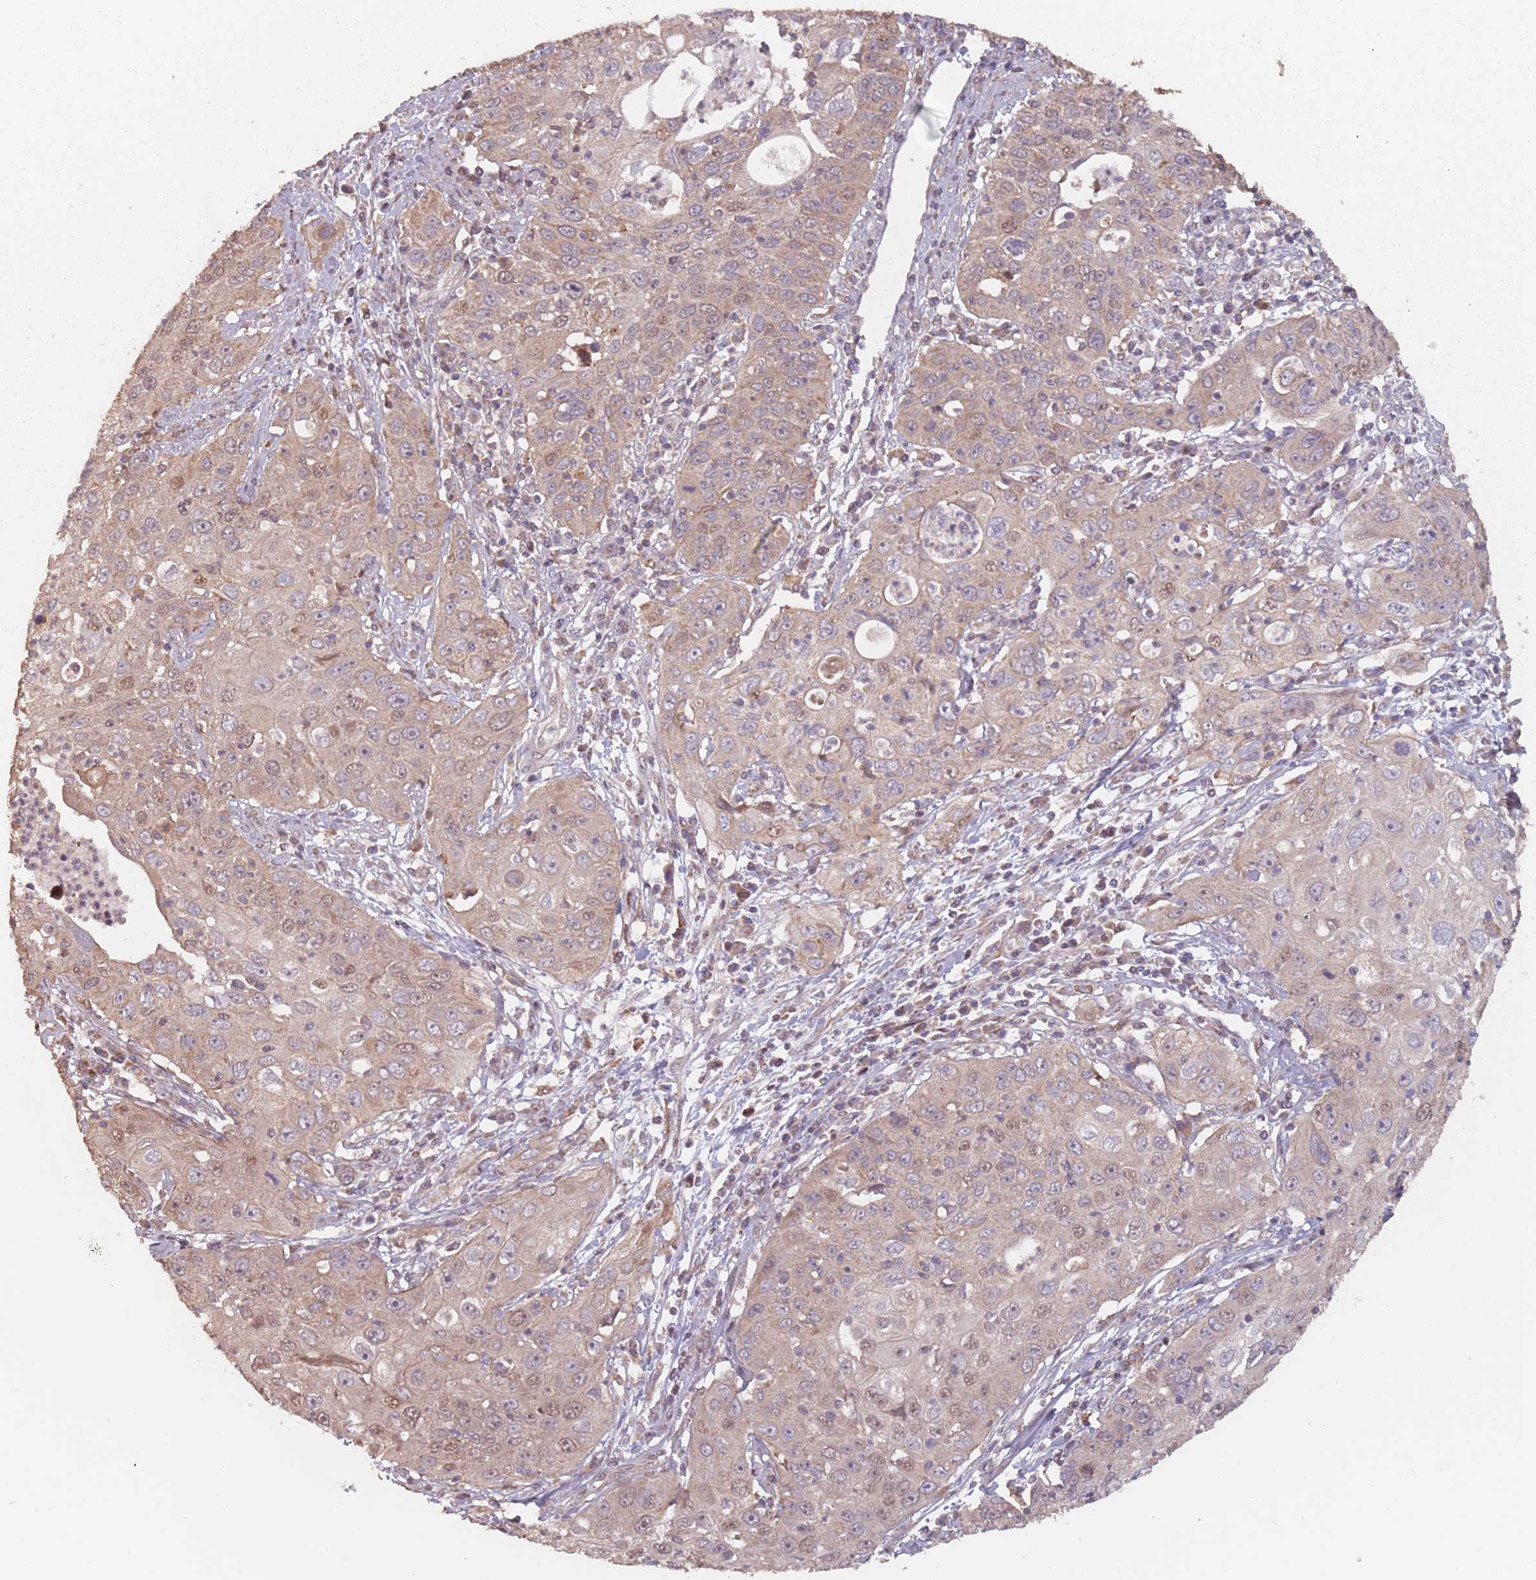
{"staining": {"intensity": "moderate", "quantity": "25%-75%", "location": "cytoplasmic/membranous,nuclear"}, "tissue": "cervical cancer", "cell_type": "Tumor cells", "image_type": "cancer", "snomed": [{"axis": "morphology", "description": "Squamous cell carcinoma, NOS"}, {"axis": "topography", "description": "Cervix"}], "caption": "Squamous cell carcinoma (cervical) stained with immunohistochemistry (IHC) exhibits moderate cytoplasmic/membranous and nuclear expression in approximately 25%-75% of tumor cells.", "gene": "VPS52", "patient": {"sex": "female", "age": 36}}